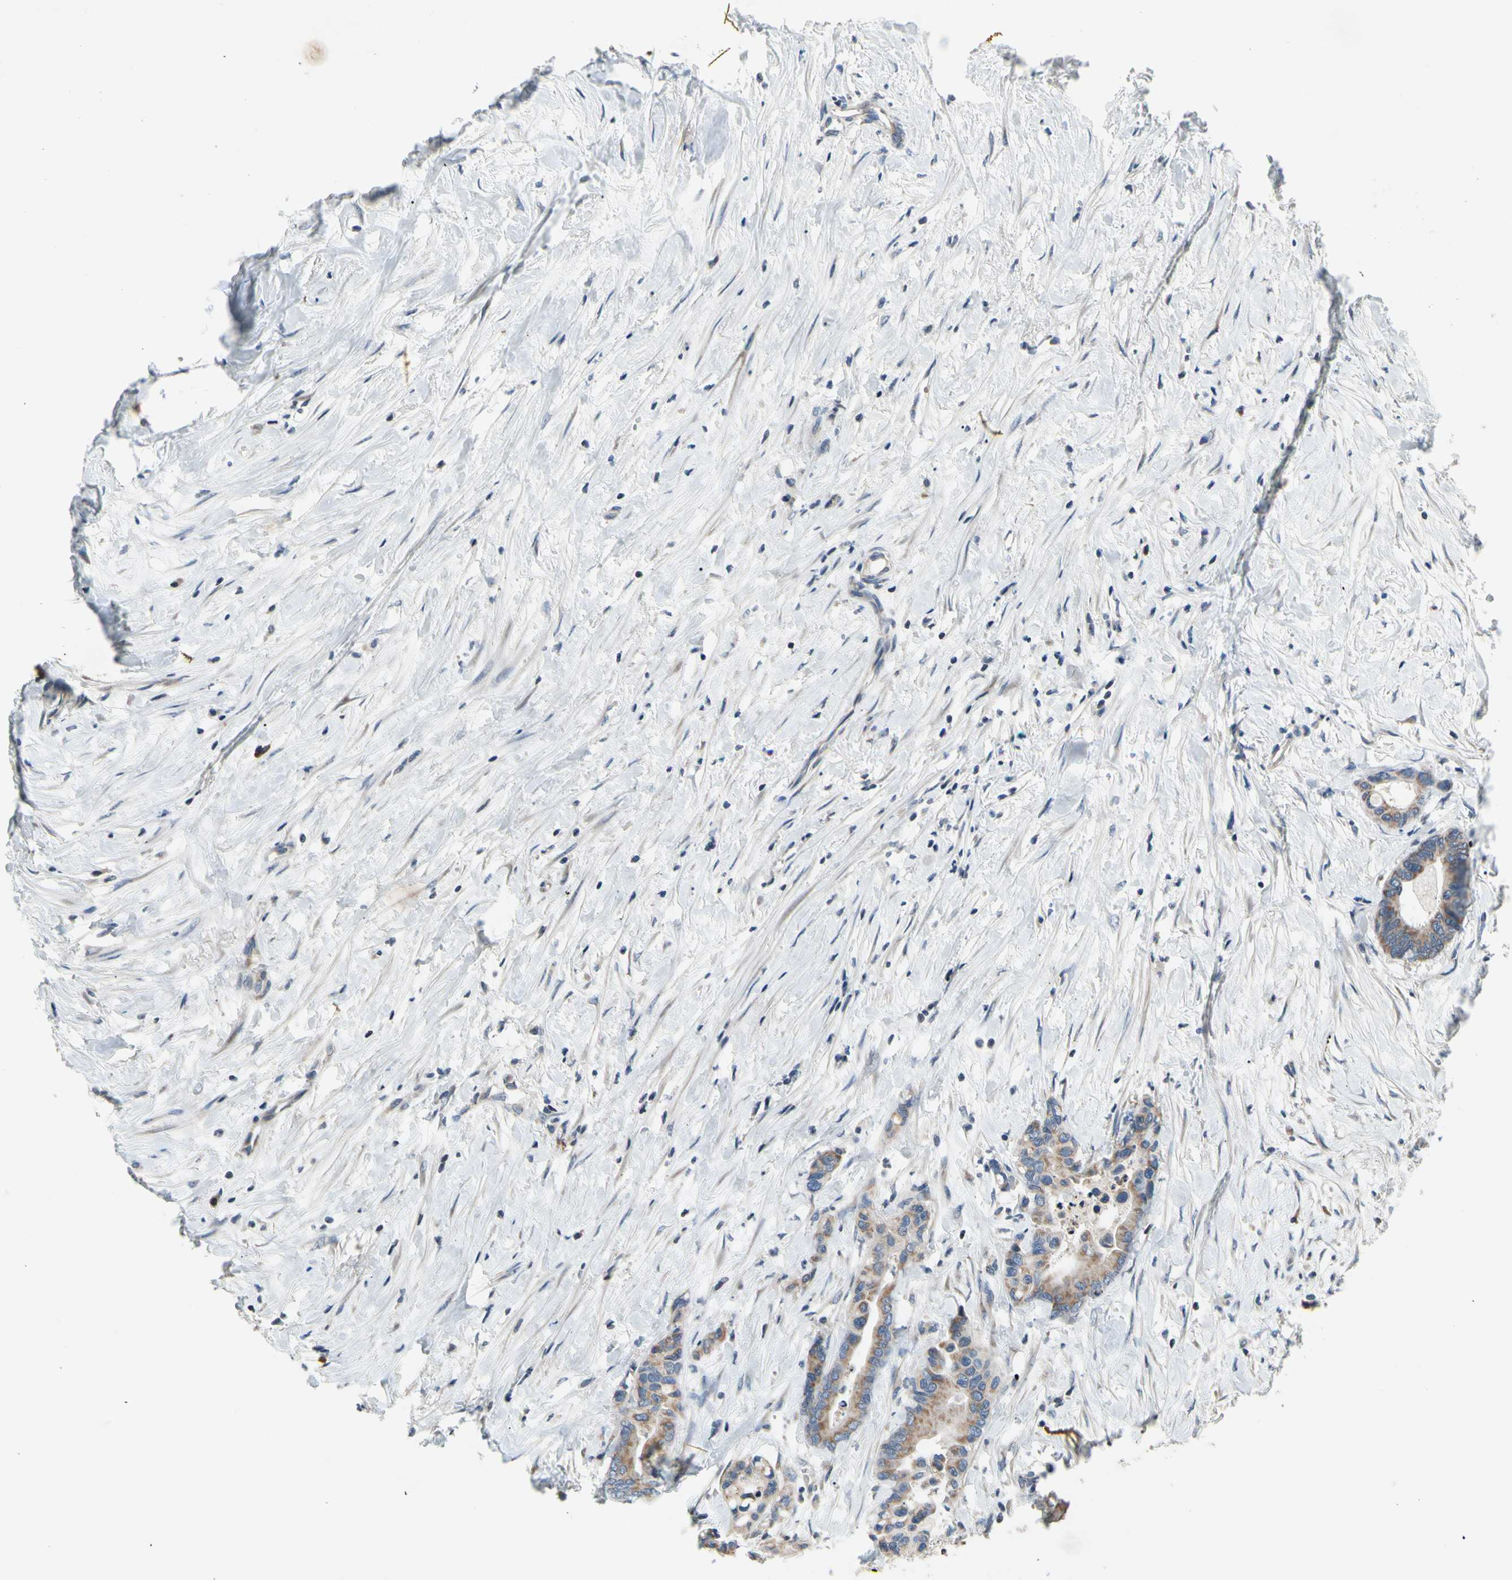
{"staining": {"intensity": "weak", "quantity": ">75%", "location": "cytoplasmic/membranous"}, "tissue": "colorectal cancer", "cell_type": "Tumor cells", "image_type": "cancer", "snomed": [{"axis": "morphology", "description": "Normal tissue, NOS"}, {"axis": "morphology", "description": "Adenocarcinoma, NOS"}, {"axis": "topography", "description": "Colon"}], "caption": "About >75% of tumor cells in colorectal cancer (adenocarcinoma) display weak cytoplasmic/membranous protein expression as visualized by brown immunohistochemical staining.", "gene": "SOX30", "patient": {"sex": "male", "age": 82}}